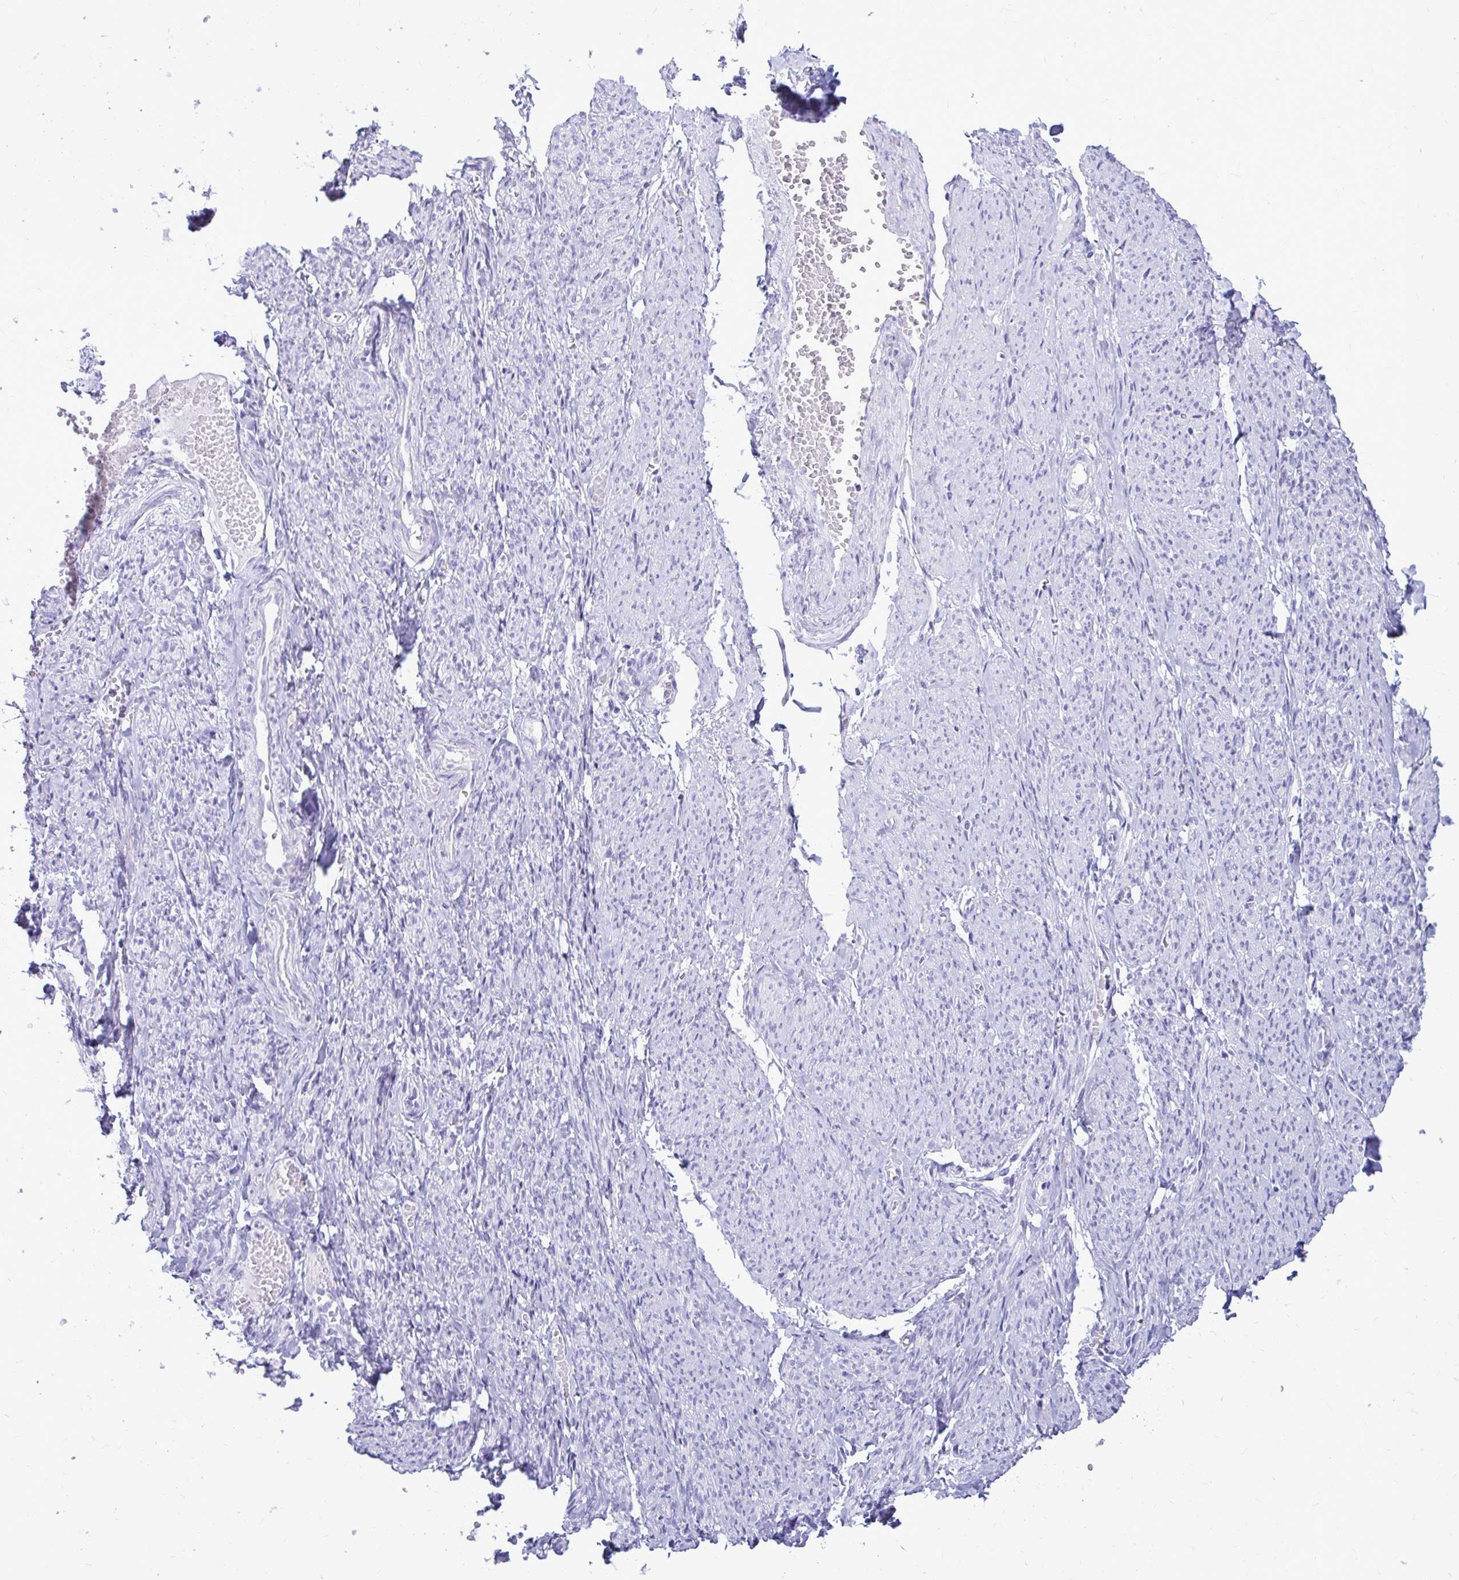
{"staining": {"intensity": "negative", "quantity": "none", "location": "none"}, "tissue": "smooth muscle", "cell_type": "Smooth muscle cells", "image_type": "normal", "snomed": [{"axis": "morphology", "description": "Normal tissue, NOS"}, {"axis": "topography", "description": "Smooth muscle"}], "caption": "A high-resolution micrograph shows IHC staining of benign smooth muscle, which reveals no significant staining in smooth muscle cells.", "gene": "OR10R2", "patient": {"sex": "female", "age": 65}}